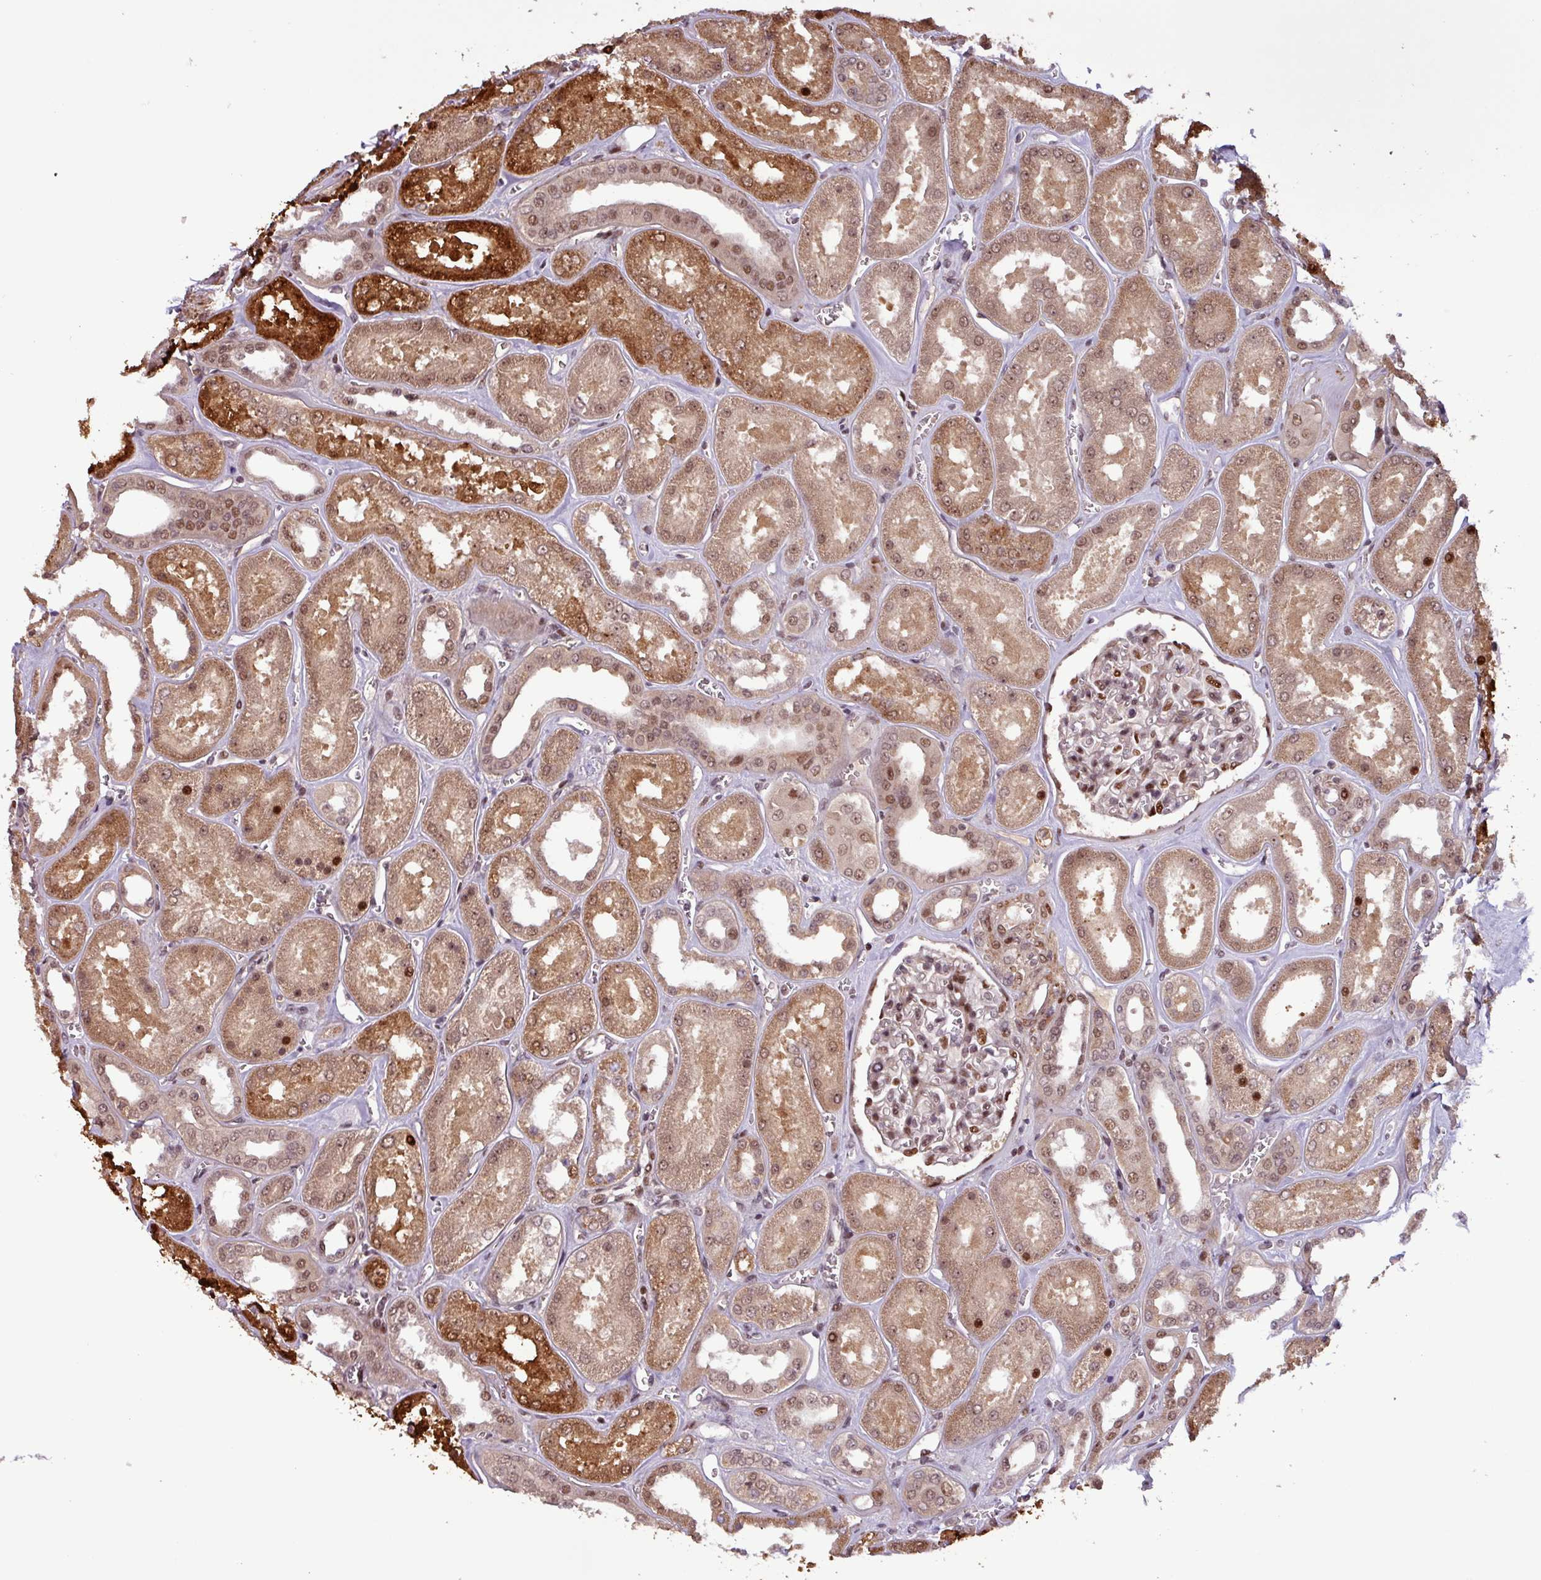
{"staining": {"intensity": "moderate", "quantity": ">75%", "location": "nuclear"}, "tissue": "kidney", "cell_type": "Cells in glomeruli", "image_type": "normal", "snomed": [{"axis": "morphology", "description": "Normal tissue, NOS"}, {"axis": "morphology", "description": "Adenocarcinoma, NOS"}, {"axis": "topography", "description": "Kidney"}], "caption": "Immunohistochemistry (DAB (3,3'-diaminobenzidine)) staining of benign human kidney exhibits moderate nuclear protein staining in about >75% of cells in glomeruli.", "gene": "SLC22A24", "patient": {"sex": "female", "age": 68}}